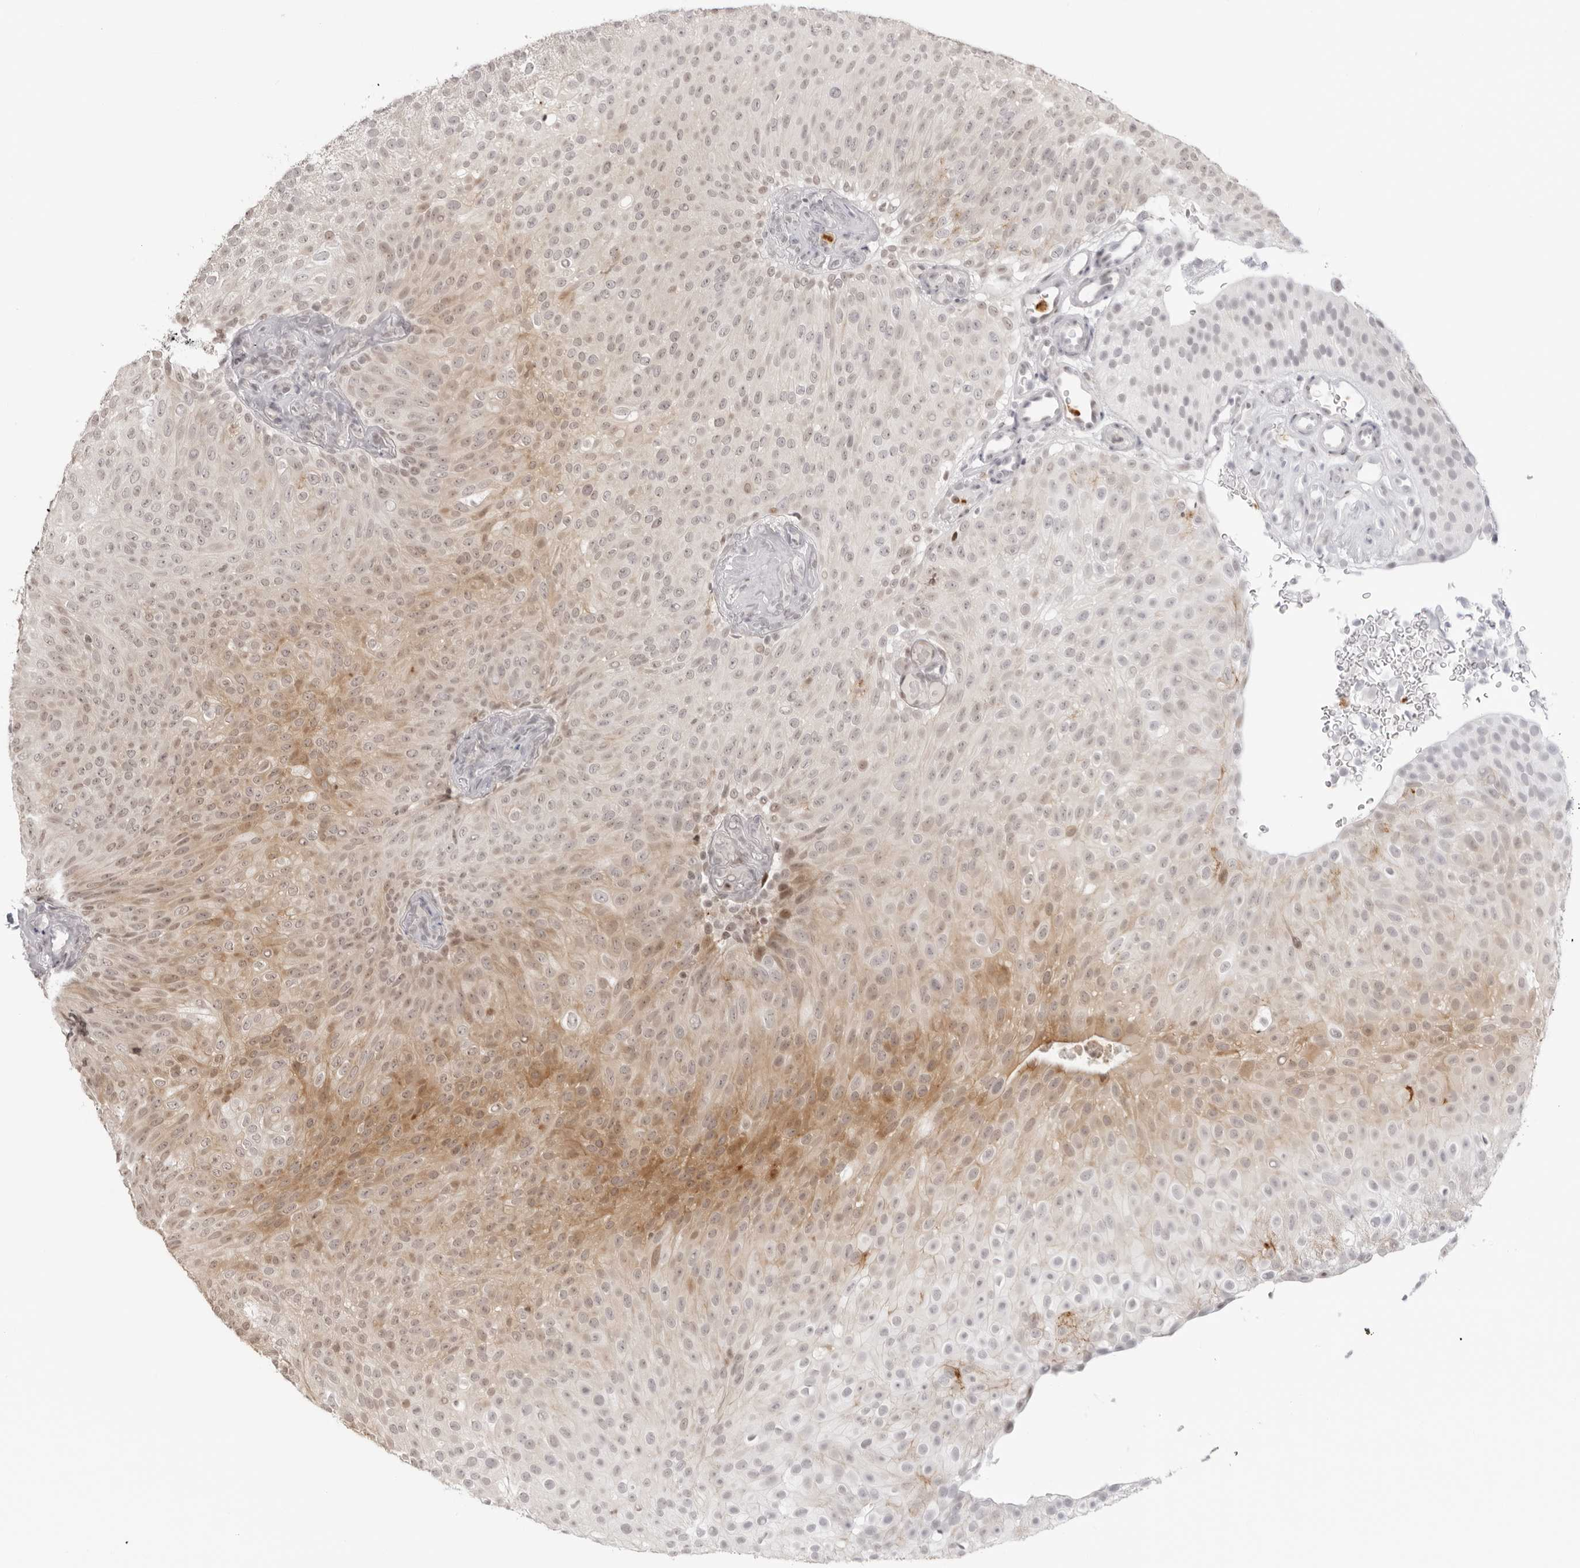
{"staining": {"intensity": "moderate", "quantity": "25%-75%", "location": "cytoplasmic/membranous,nuclear"}, "tissue": "urothelial cancer", "cell_type": "Tumor cells", "image_type": "cancer", "snomed": [{"axis": "morphology", "description": "Urothelial carcinoma, Low grade"}, {"axis": "topography", "description": "Urinary bladder"}], "caption": "Immunohistochemistry (IHC) of human urothelial cancer shows medium levels of moderate cytoplasmic/membranous and nuclear positivity in approximately 25%-75% of tumor cells.", "gene": "RNF146", "patient": {"sex": "male", "age": 78}}